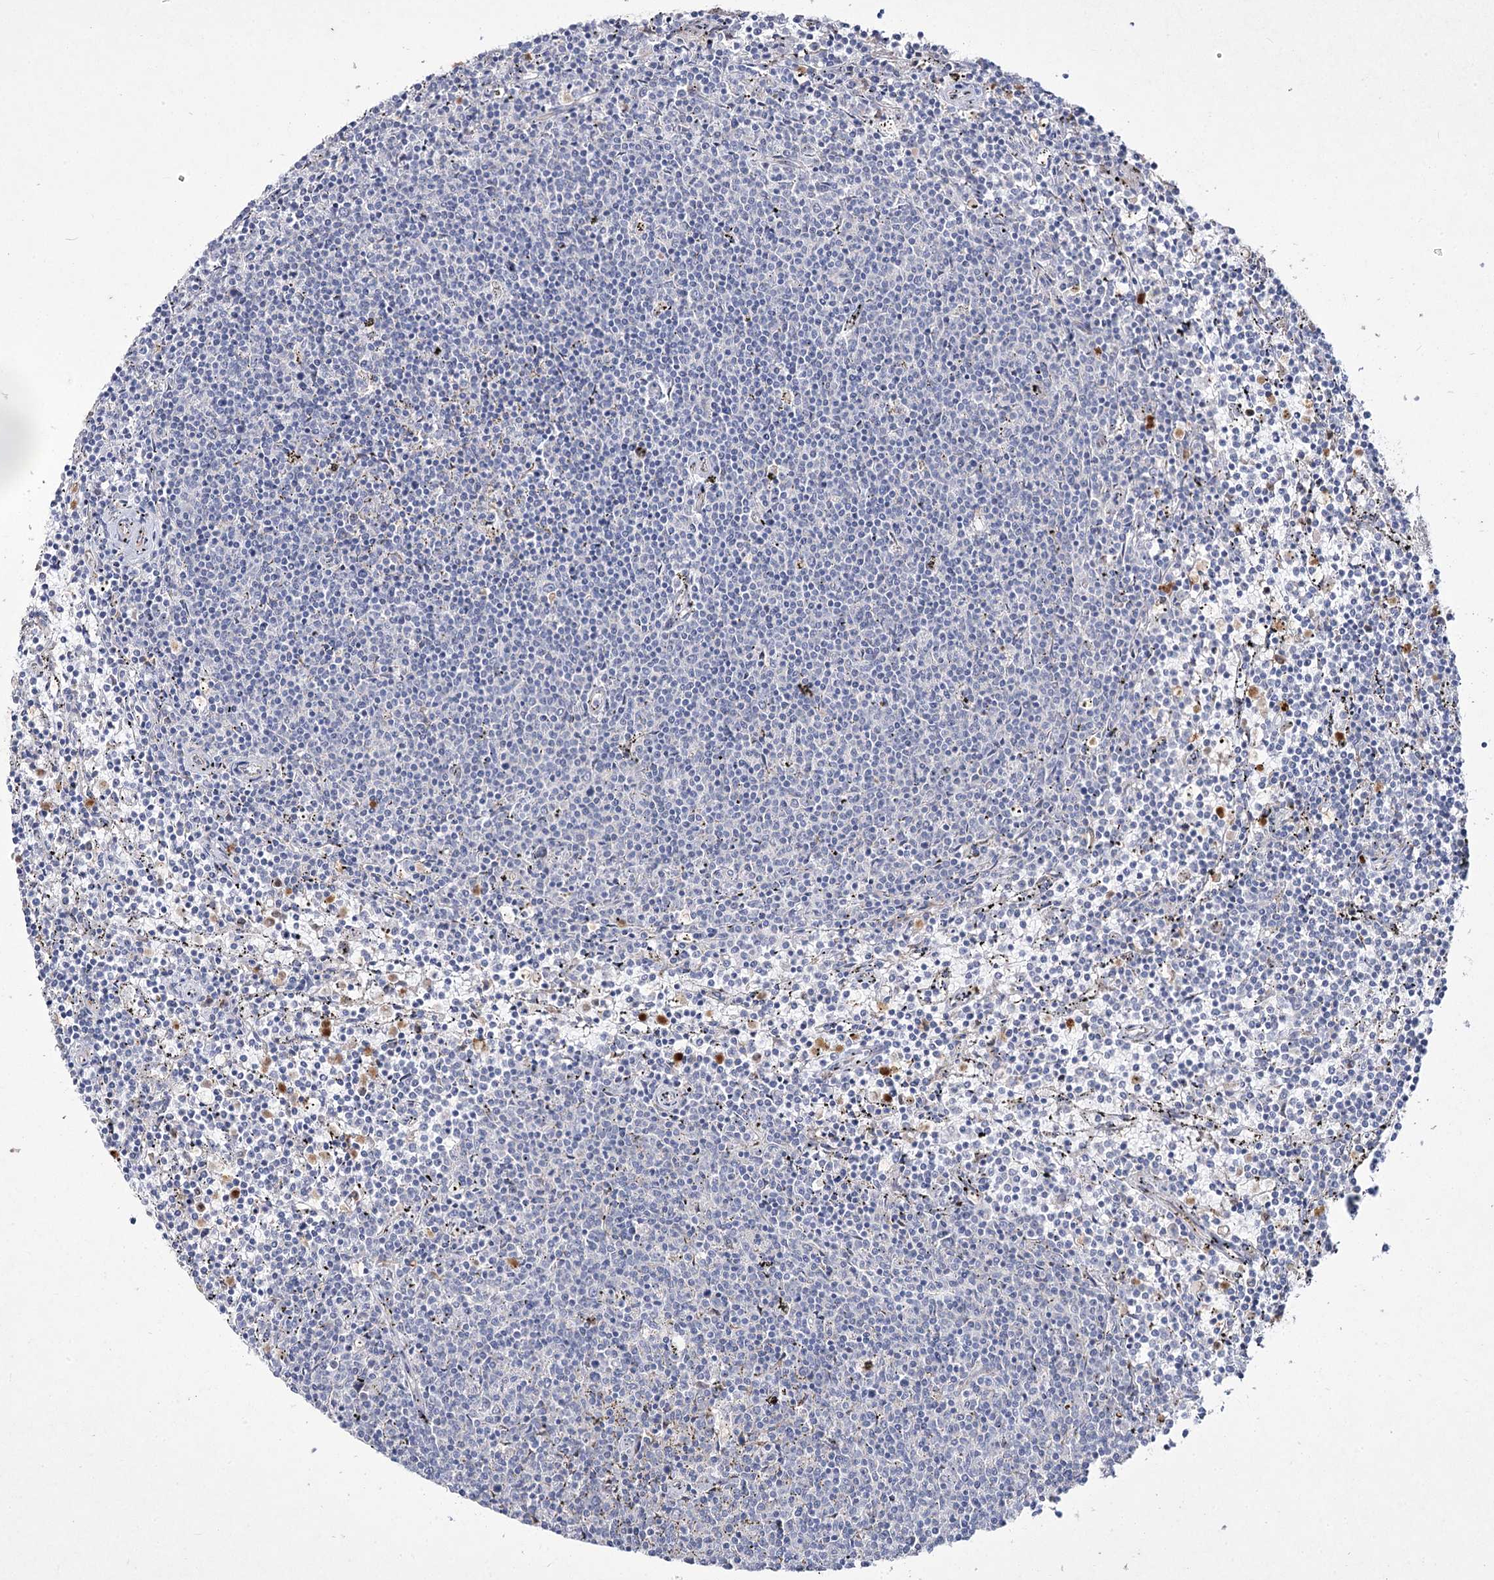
{"staining": {"intensity": "negative", "quantity": "none", "location": "none"}, "tissue": "lymphoma", "cell_type": "Tumor cells", "image_type": "cancer", "snomed": [{"axis": "morphology", "description": "Malignant lymphoma, non-Hodgkin's type, Low grade"}, {"axis": "topography", "description": "Spleen"}], "caption": "Lymphoma stained for a protein using immunohistochemistry (IHC) demonstrates no positivity tumor cells.", "gene": "NIPAL4", "patient": {"sex": "female", "age": 50}}